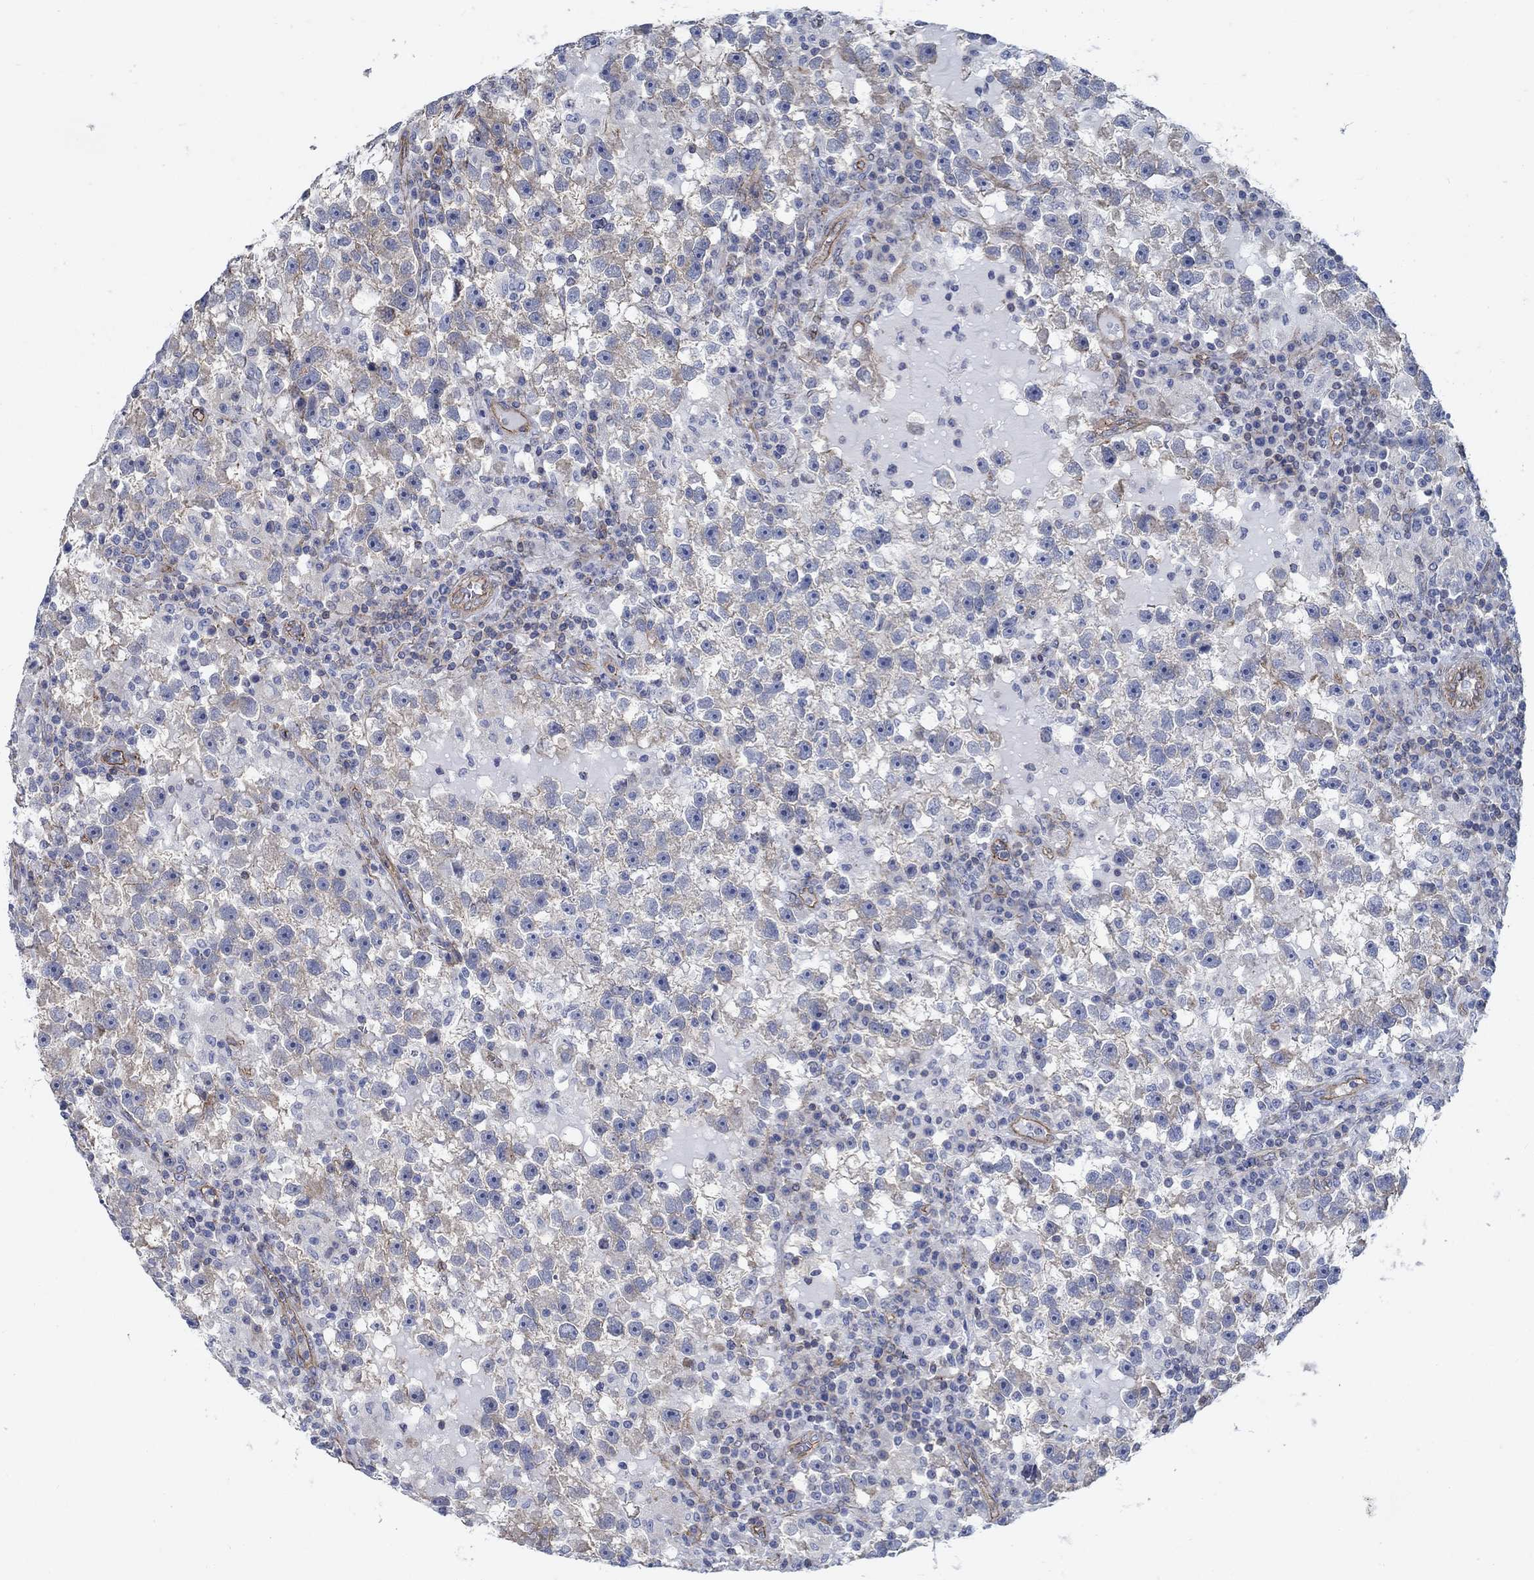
{"staining": {"intensity": "weak", "quantity": "<25%", "location": "cytoplasmic/membranous"}, "tissue": "testis cancer", "cell_type": "Tumor cells", "image_type": "cancer", "snomed": [{"axis": "morphology", "description": "Seminoma, NOS"}, {"axis": "topography", "description": "Testis"}], "caption": "This image is of testis seminoma stained with IHC to label a protein in brown with the nuclei are counter-stained blue. There is no expression in tumor cells.", "gene": "TMEM198", "patient": {"sex": "male", "age": 47}}